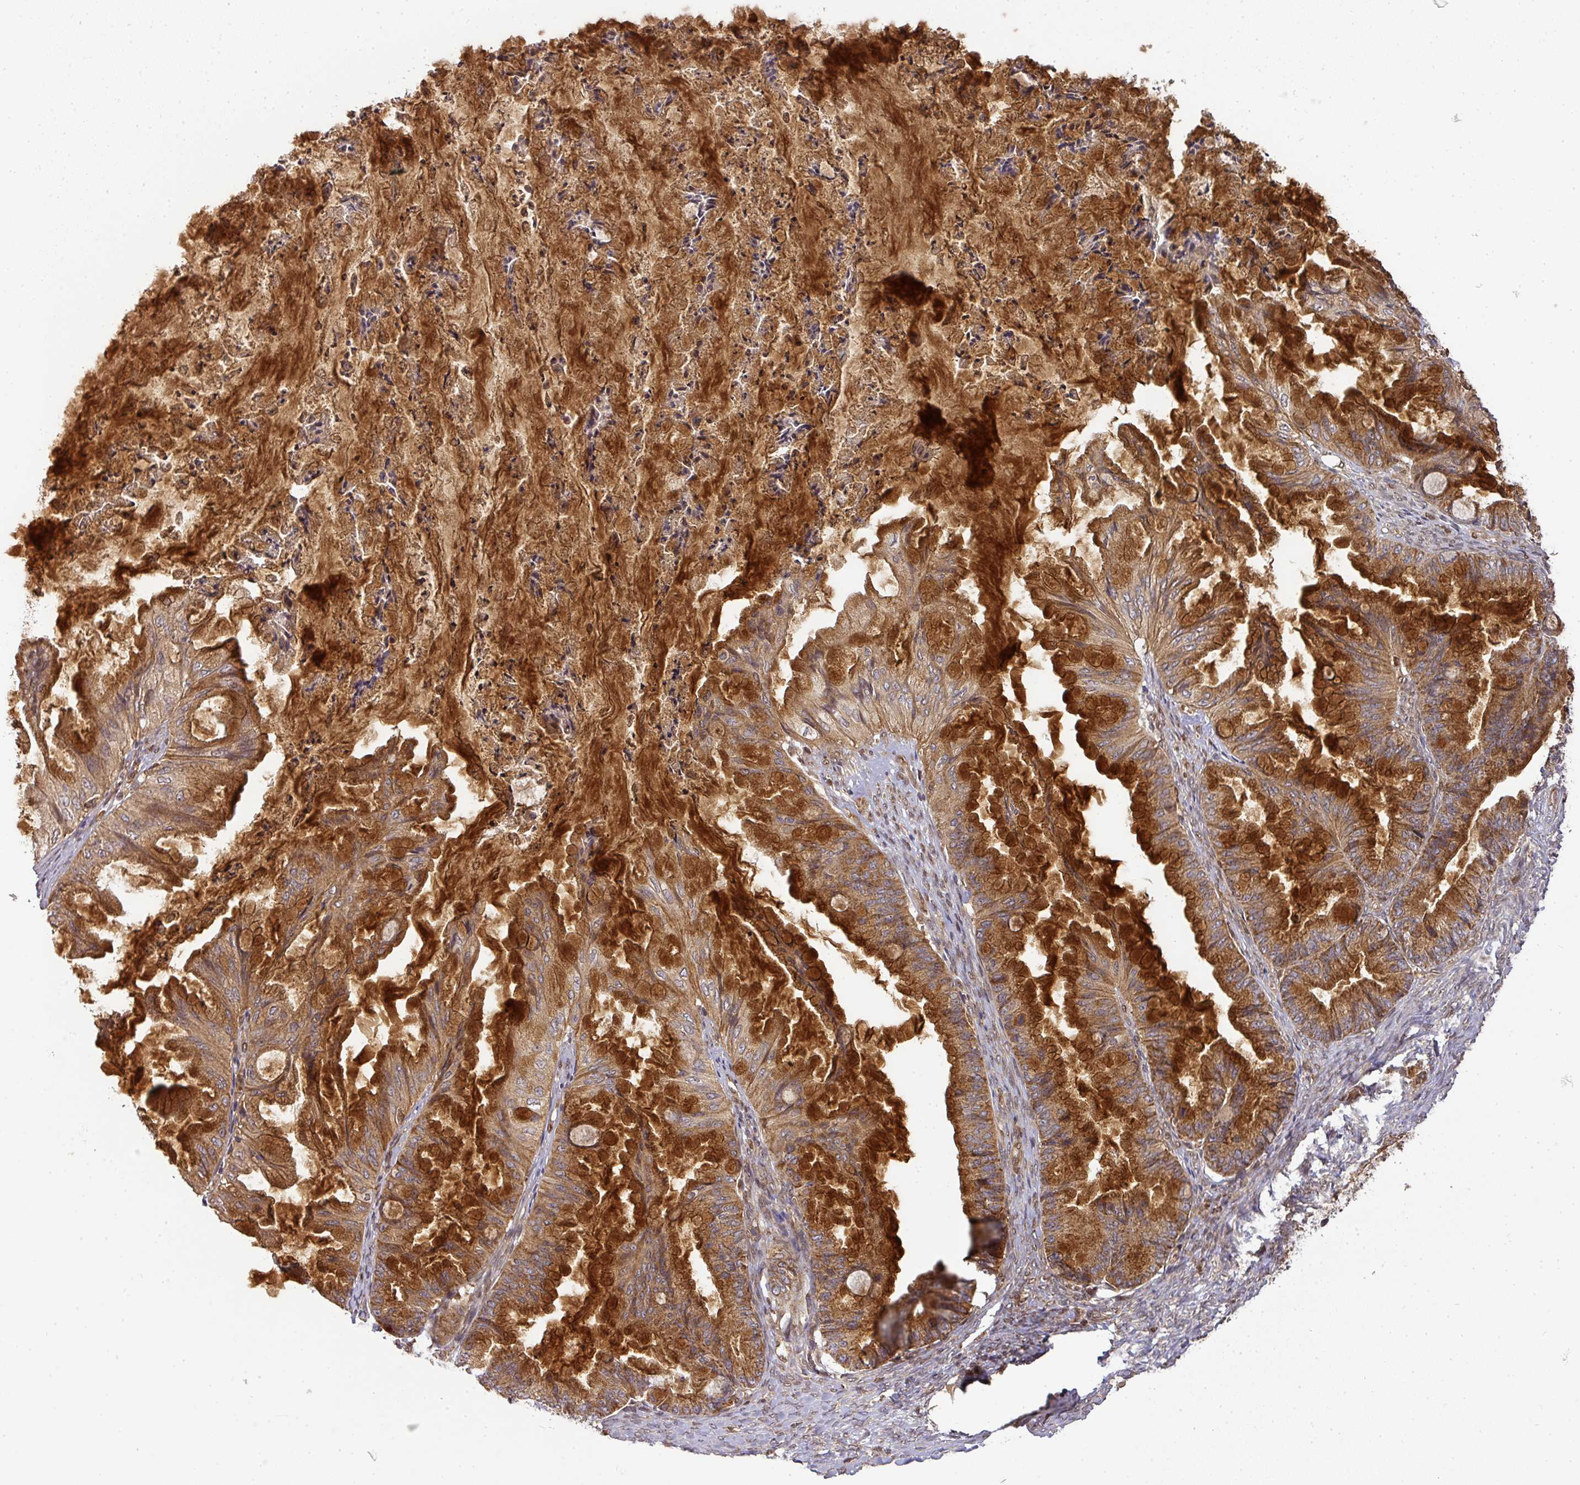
{"staining": {"intensity": "strong", "quantity": ">75%", "location": "cytoplasmic/membranous"}, "tissue": "ovarian cancer", "cell_type": "Tumor cells", "image_type": "cancer", "snomed": [{"axis": "morphology", "description": "Cystadenocarcinoma, mucinous, NOS"}, {"axis": "topography", "description": "Ovary"}], "caption": "Human ovarian cancer (mucinous cystadenocarcinoma) stained with a brown dye reveals strong cytoplasmic/membranous positive staining in about >75% of tumor cells.", "gene": "MALSU1", "patient": {"sex": "female", "age": 35}}